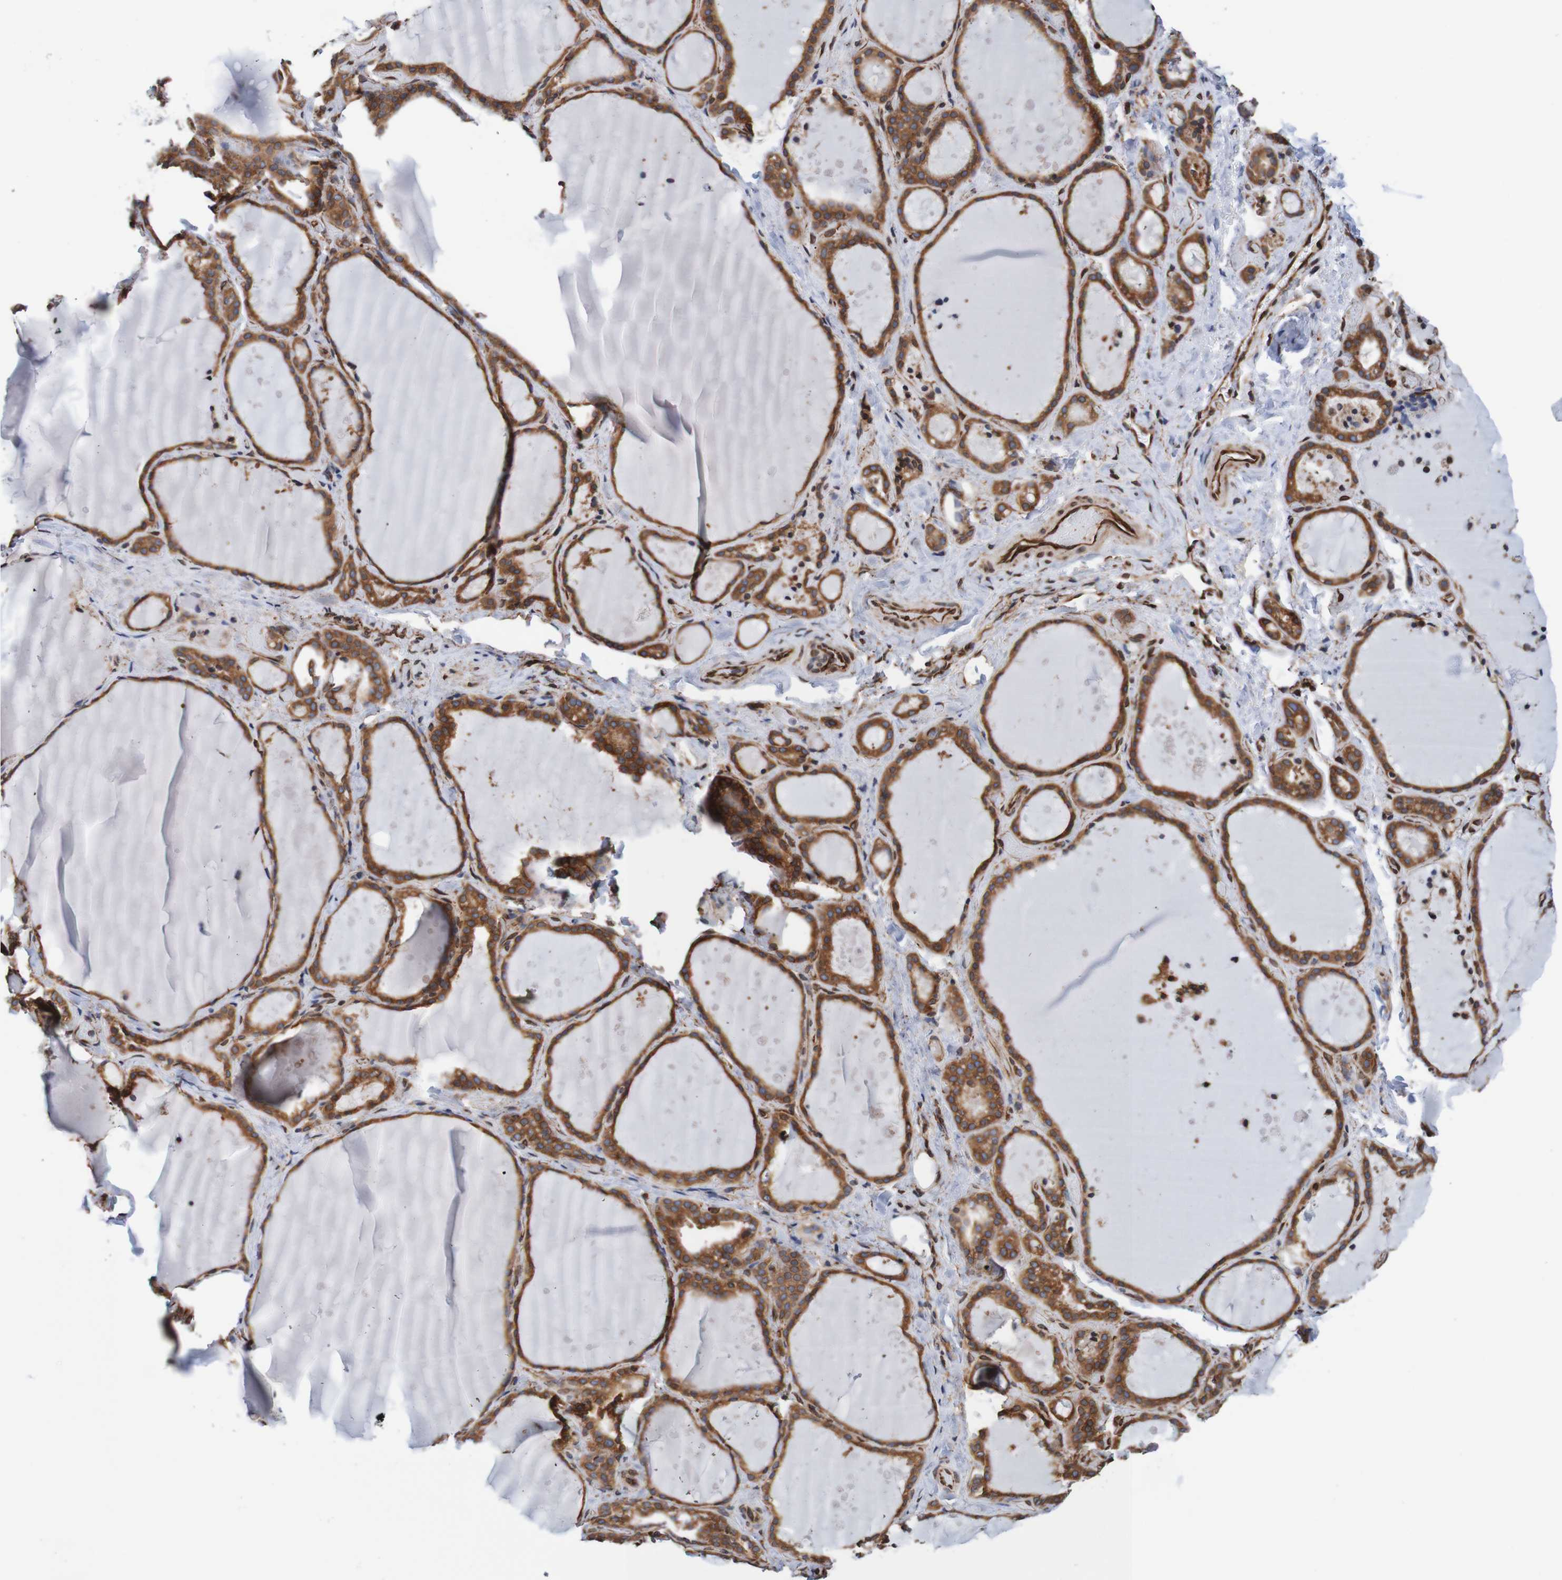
{"staining": {"intensity": "moderate", "quantity": ">75%", "location": "cytoplasmic/membranous"}, "tissue": "thyroid gland", "cell_type": "Glandular cells", "image_type": "normal", "snomed": [{"axis": "morphology", "description": "Normal tissue, NOS"}, {"axis": "topography", "description": "Thyroid gland"}], "caption": "Thyroid gland was stained to show a protein in brown. There is medium levels of moderate cytoplasmic/membranous staining in about >75% of glandular cells.", "gene": "TMEM109", "patient": {"sex": "female", "age": 44}}